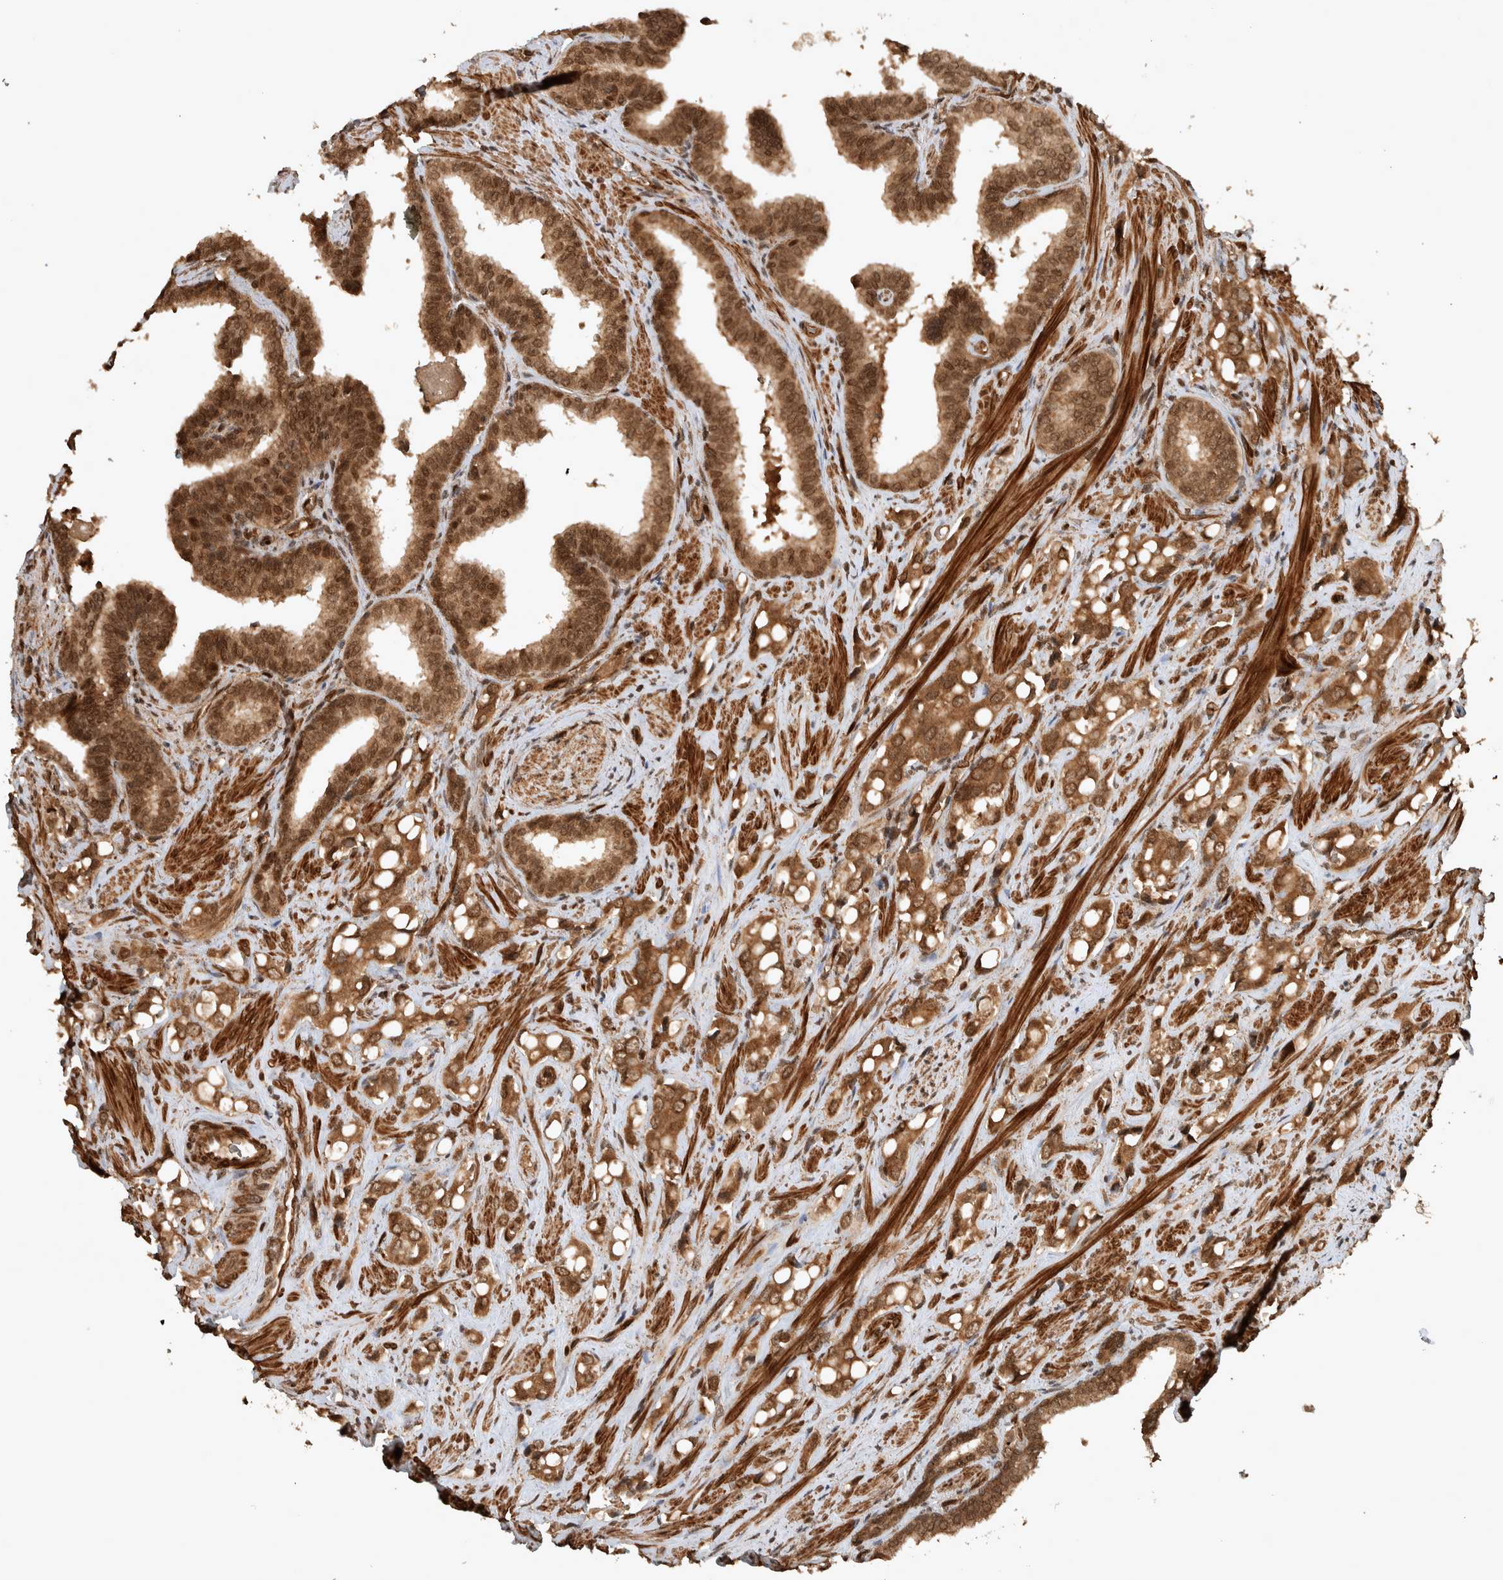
{"staining": {"intensity": "moderate", "quantity": ">75%", "location": "cytoplasmic/membranous,nuclear"}, "tissue": "prostate cancer", "cell_type": "Tumor cells", "image_type": "cancer", "snomed": [{"axis": "morphology", "description": "Adenocarcinoma, High grade"}, {"axis": "topography", "description": "Prostate"}], "caption": "This is a photomicrograph of immunohistochemistry staining of prostate high-grade adenocarcinoma, which shows moderate positivity in the cytoplasmic/membranous and nuclear of tumor cells.", "gene": "CNTROB", "patient": {"sex": "male", "age": 52}}